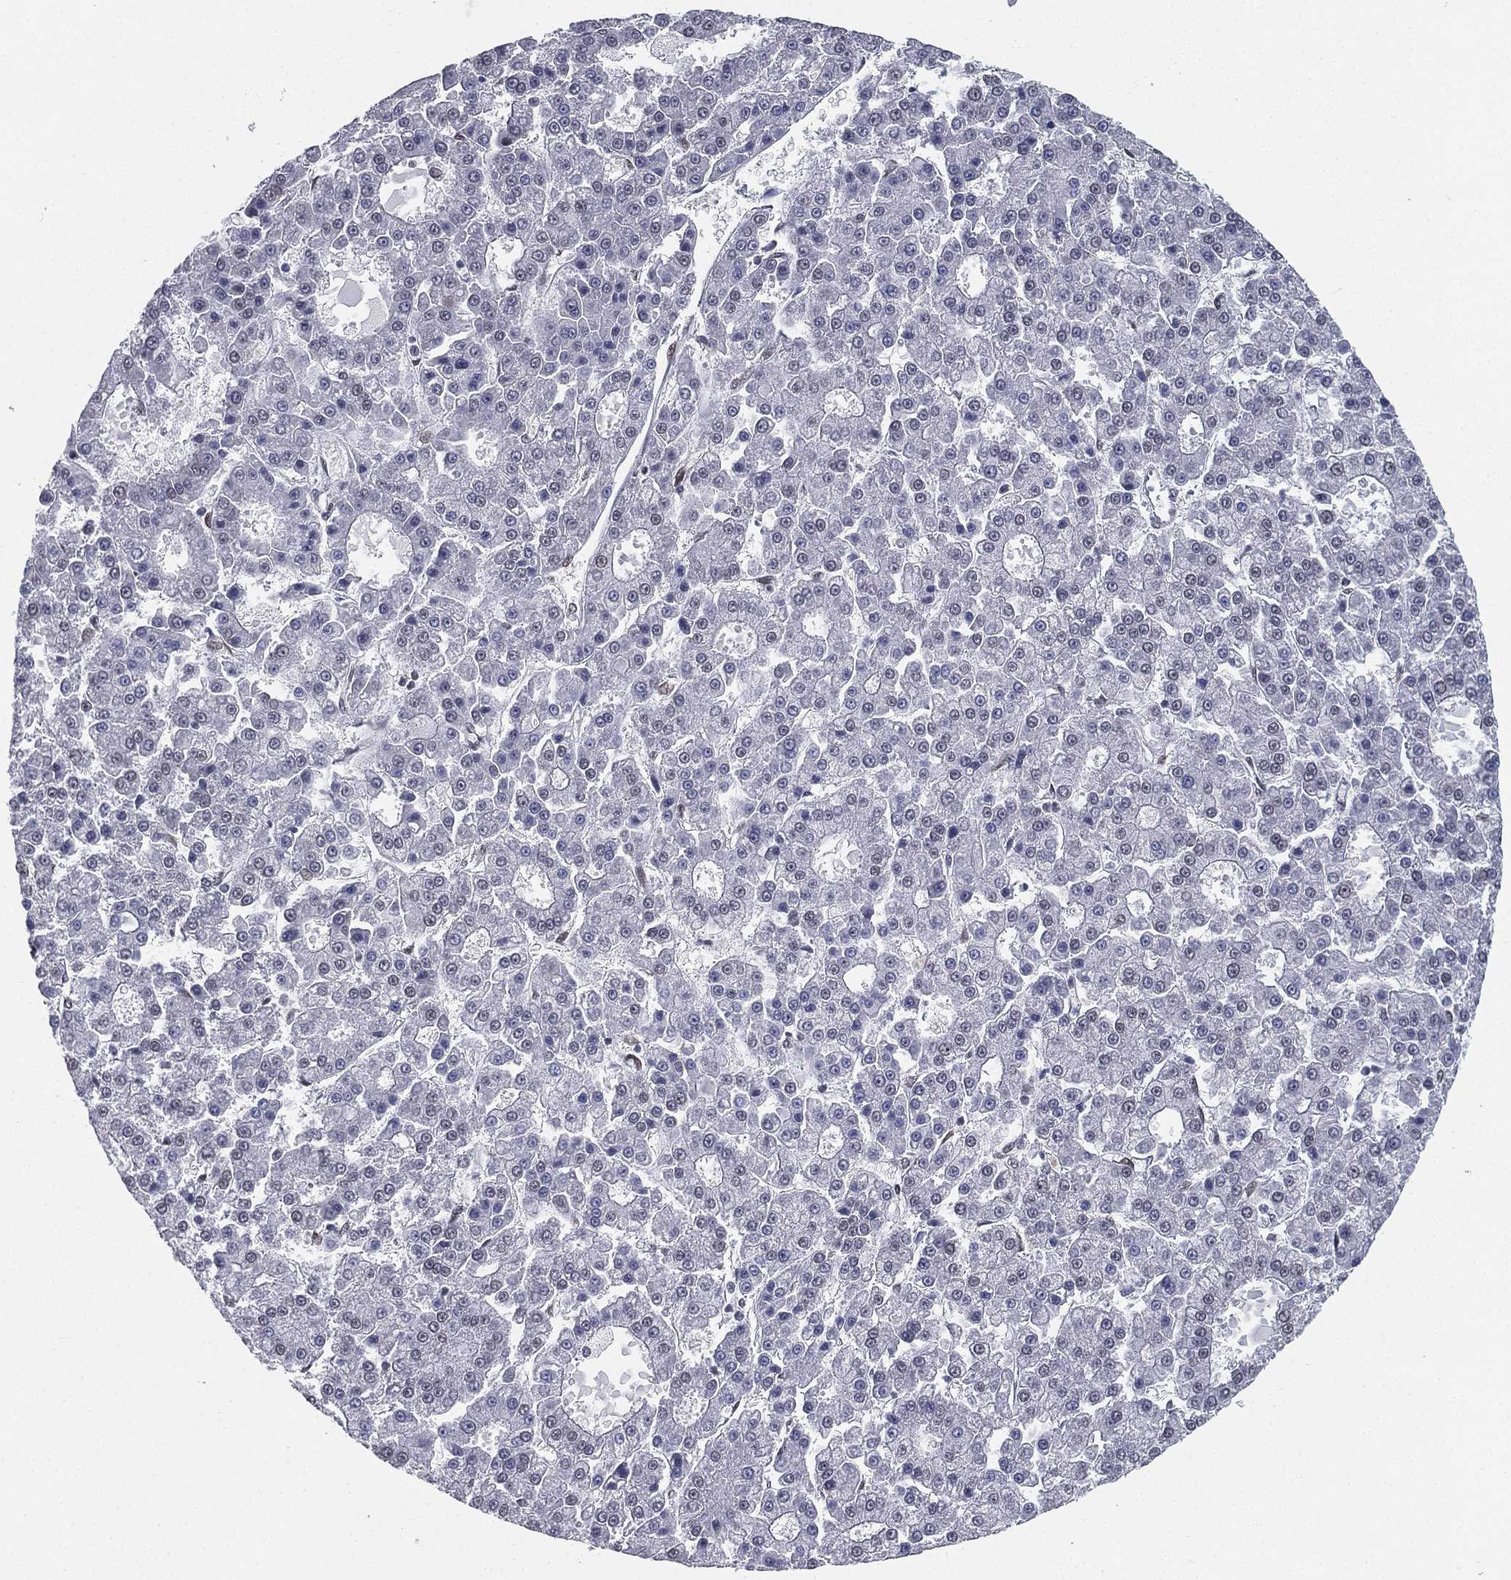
{"staining": {"intensity": "negative", "quantity": "none", "location": "none"}, "tissue": "liver cancer", "cell_type": "Tumor cells", "image_type": "cancer", "snomed": [{"axis": "morphology", "description": "Carcinoma, Hepatocellular, NOS"}, {"axis": "topography", "description": "Liver"}], "caption": "Micrograph shows no significant protein positivity in tumor cells of liver cancer.", "gene": "FUBP3", "patient": {"sex": "male", "age": 70}}